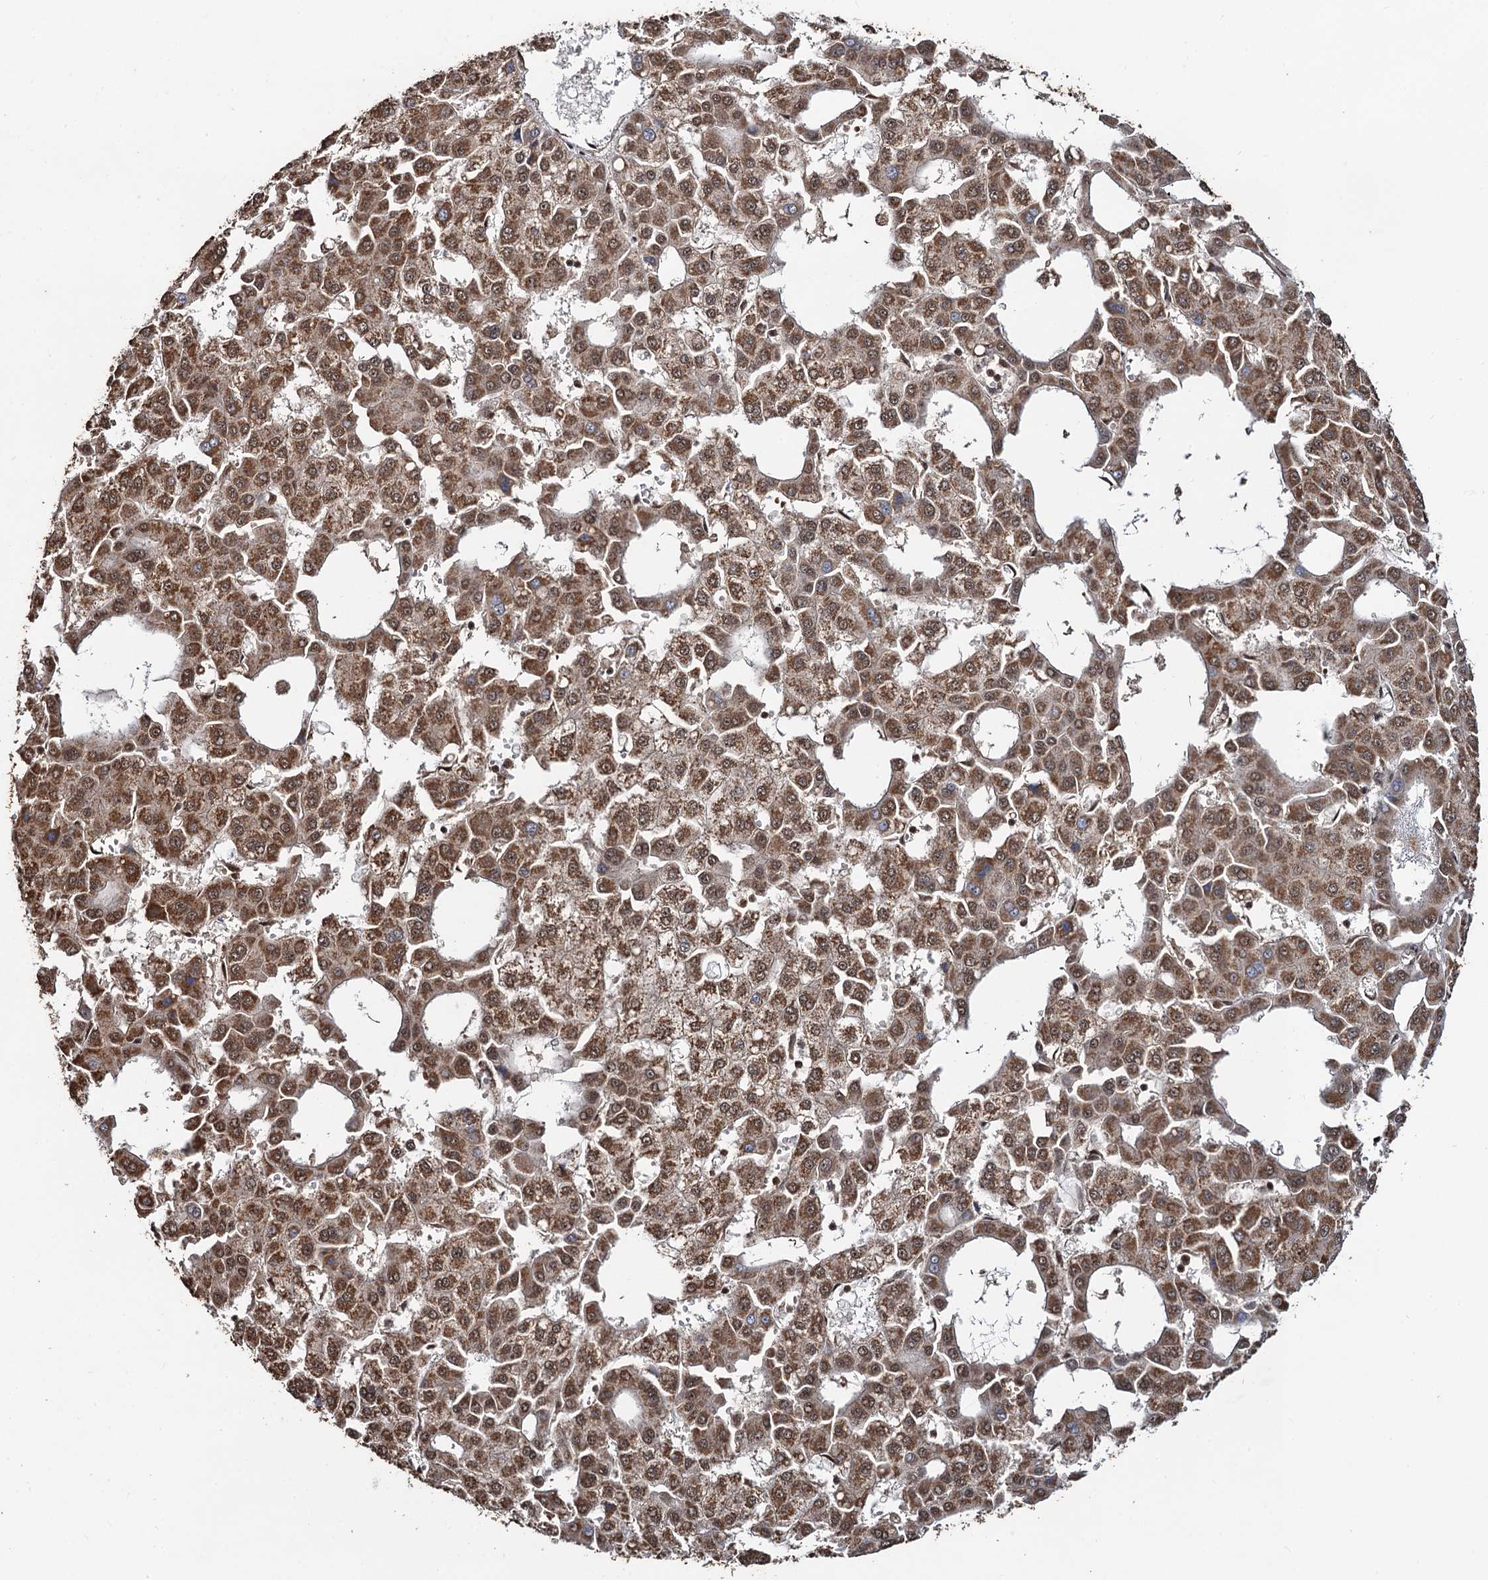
{"staining": {"intensity": "moderate", "quantity": ">75%", "location": "cytoplasmic/membranous"}, "tissue": "liver cancer", "cell_type": "Tumor cells", "image_type": "cancer", "snomed": [{"axis": "morphology", "description": "Carcinoma, Hepatocellular, NOS"}, {"axis": "topography", "description": "Liver"}], "caption": "DAB (3,3'-diaminobenzidine) immunohistochemical staining of liver cancer reveals moderate cytoplasmic/membranous protein expression in about >75% of tumor cells.", "gene": "REP15", "patient": {"sex": "male", "age": 47}}